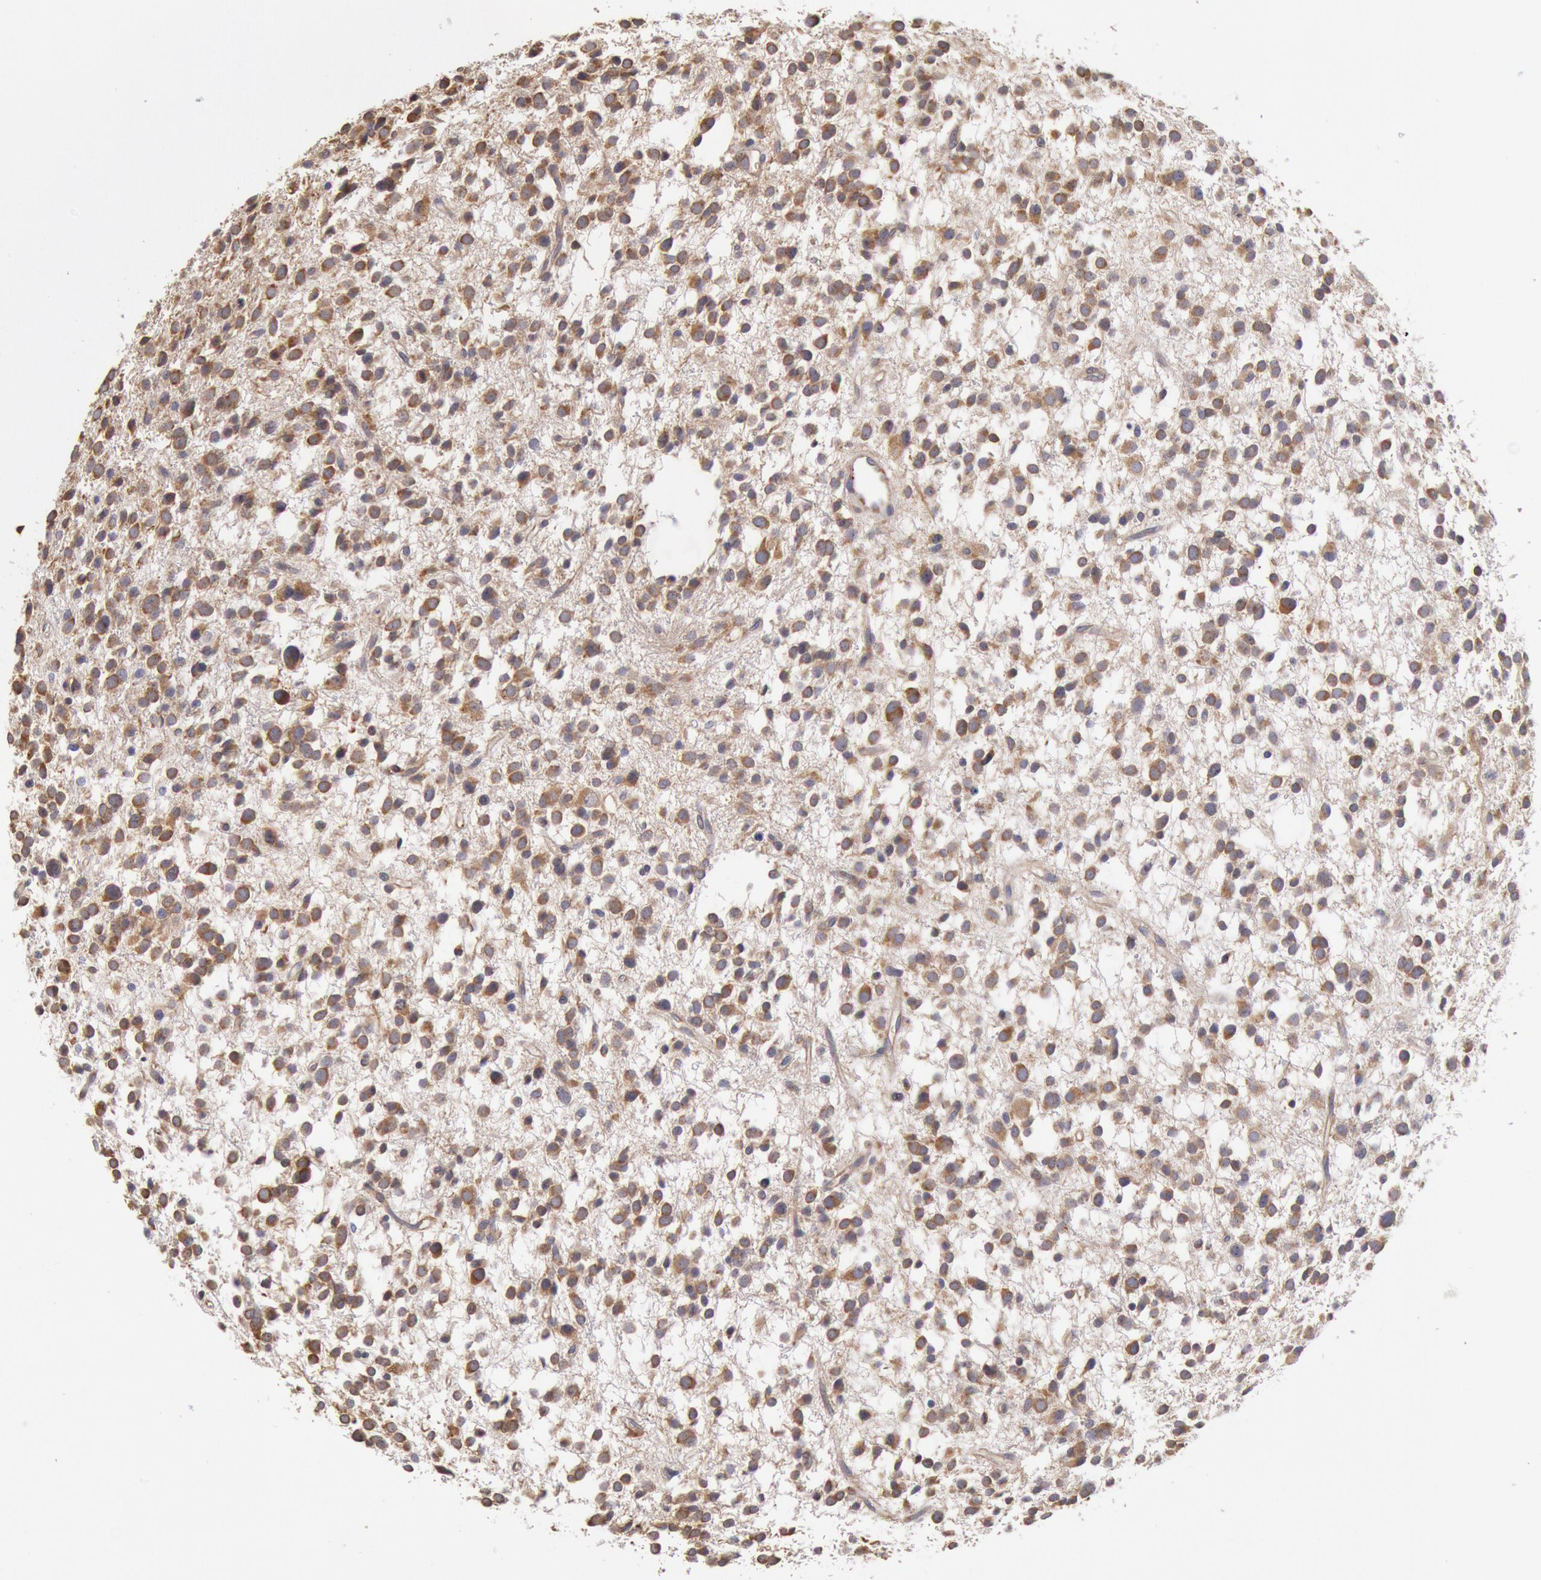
{"staining": {"intensity": "moderate", "quantity": ">75%", "location": "cytoplasmic/membranous"}, "tissue": "glioma", "cell_type": "Tumor cells", "image_type": "cancer", "snomed": [{"axis": "morphology", "description": "Glioma, malignant, Low grade"}, {"axis": "topography", "description": "Brain"}], "caption": "Glioma stained with DAB IHC demonstrates medium levels of moderate cytoplasmic/membranous positivity in approximately >75% of tumor cells.", "gene": "DRG1", "patient": {"sex": "female", "age": 36}}